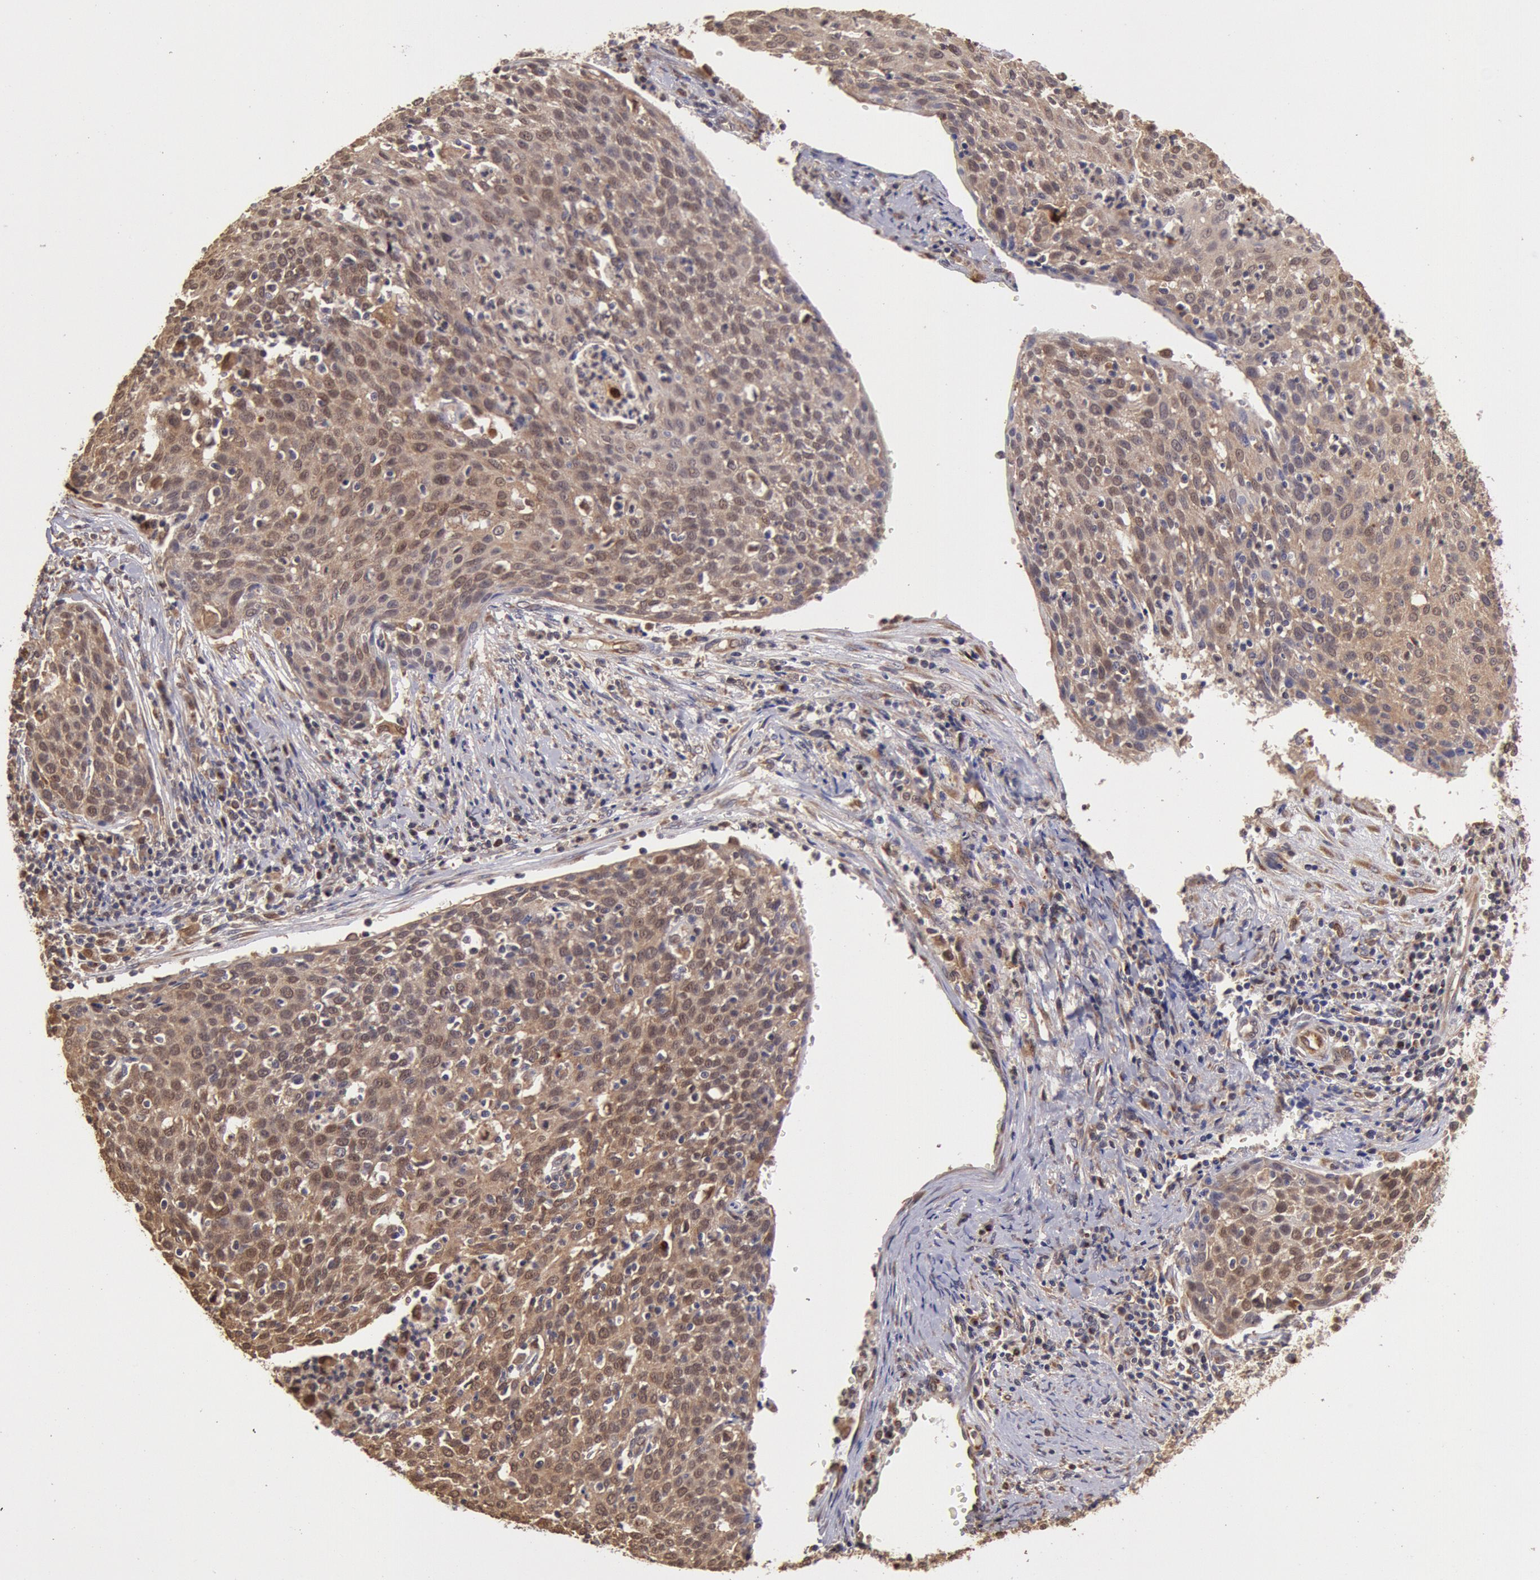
{"staining": {"intensity": "moderate", "quantity": ">75%", "location": "cytoplasmic/membranous,nuclear"}, "tissue": "cervical cancer", "cell_type": "Tumor cells", "image_type": "cancer", "snomed": [{"axis": "morphology", "description": "Squamous cell carcinoma, NOS"}, {"axis": "topography", "description": "Cervix"}], "caption": "Immunohistochemistry (DAB (3,3'-diaminobenzidine)) staining of human cervical squamous cell carcinoma displays moderate cytoplasmic/membranous and nuclear protein expression in approximately >75% of tumor cells.", "gene": "COMT", "patient": {"sex": "female", "age": 38}}